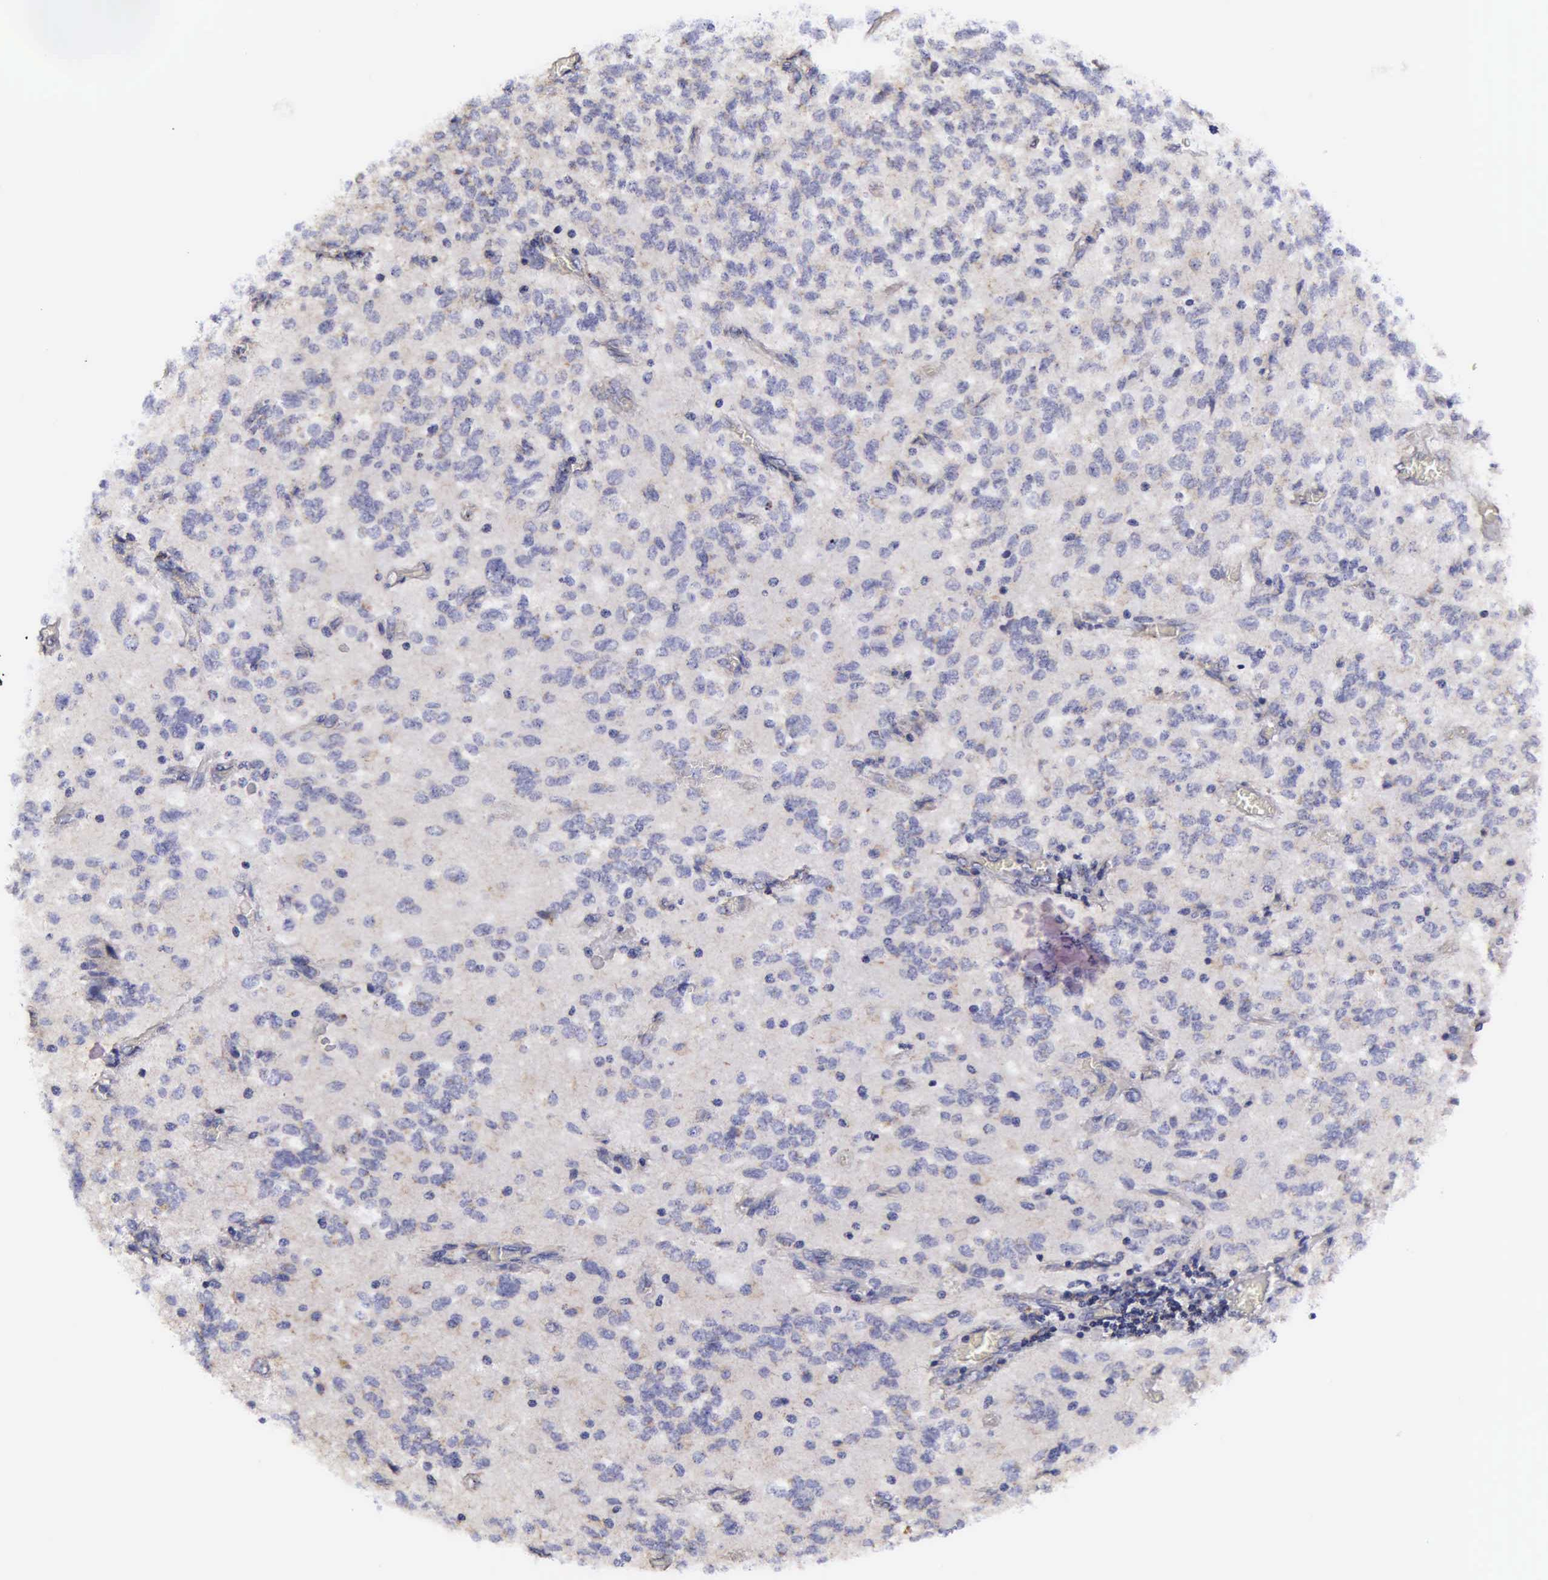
{"staining": {"intensity": "weak", "quantity": "<25%", "location": "cytoplasmic/membranous"}, "tissue": "glioma", "cell_type": "Tumor cells", "image_type": "cancer", "snomed": [{"axis": "morphology", "description": "Glioma, malignant, Low grade"}, {"axis": "topography", "description": "Brain"}], "caption": "This is an immunohistochemistry photomicrograph of human malignant glioma (low-grade). There is no expression in tumor cells.", "gene": "PSMA3", "patient": {"sex": "female", "age": 15}}